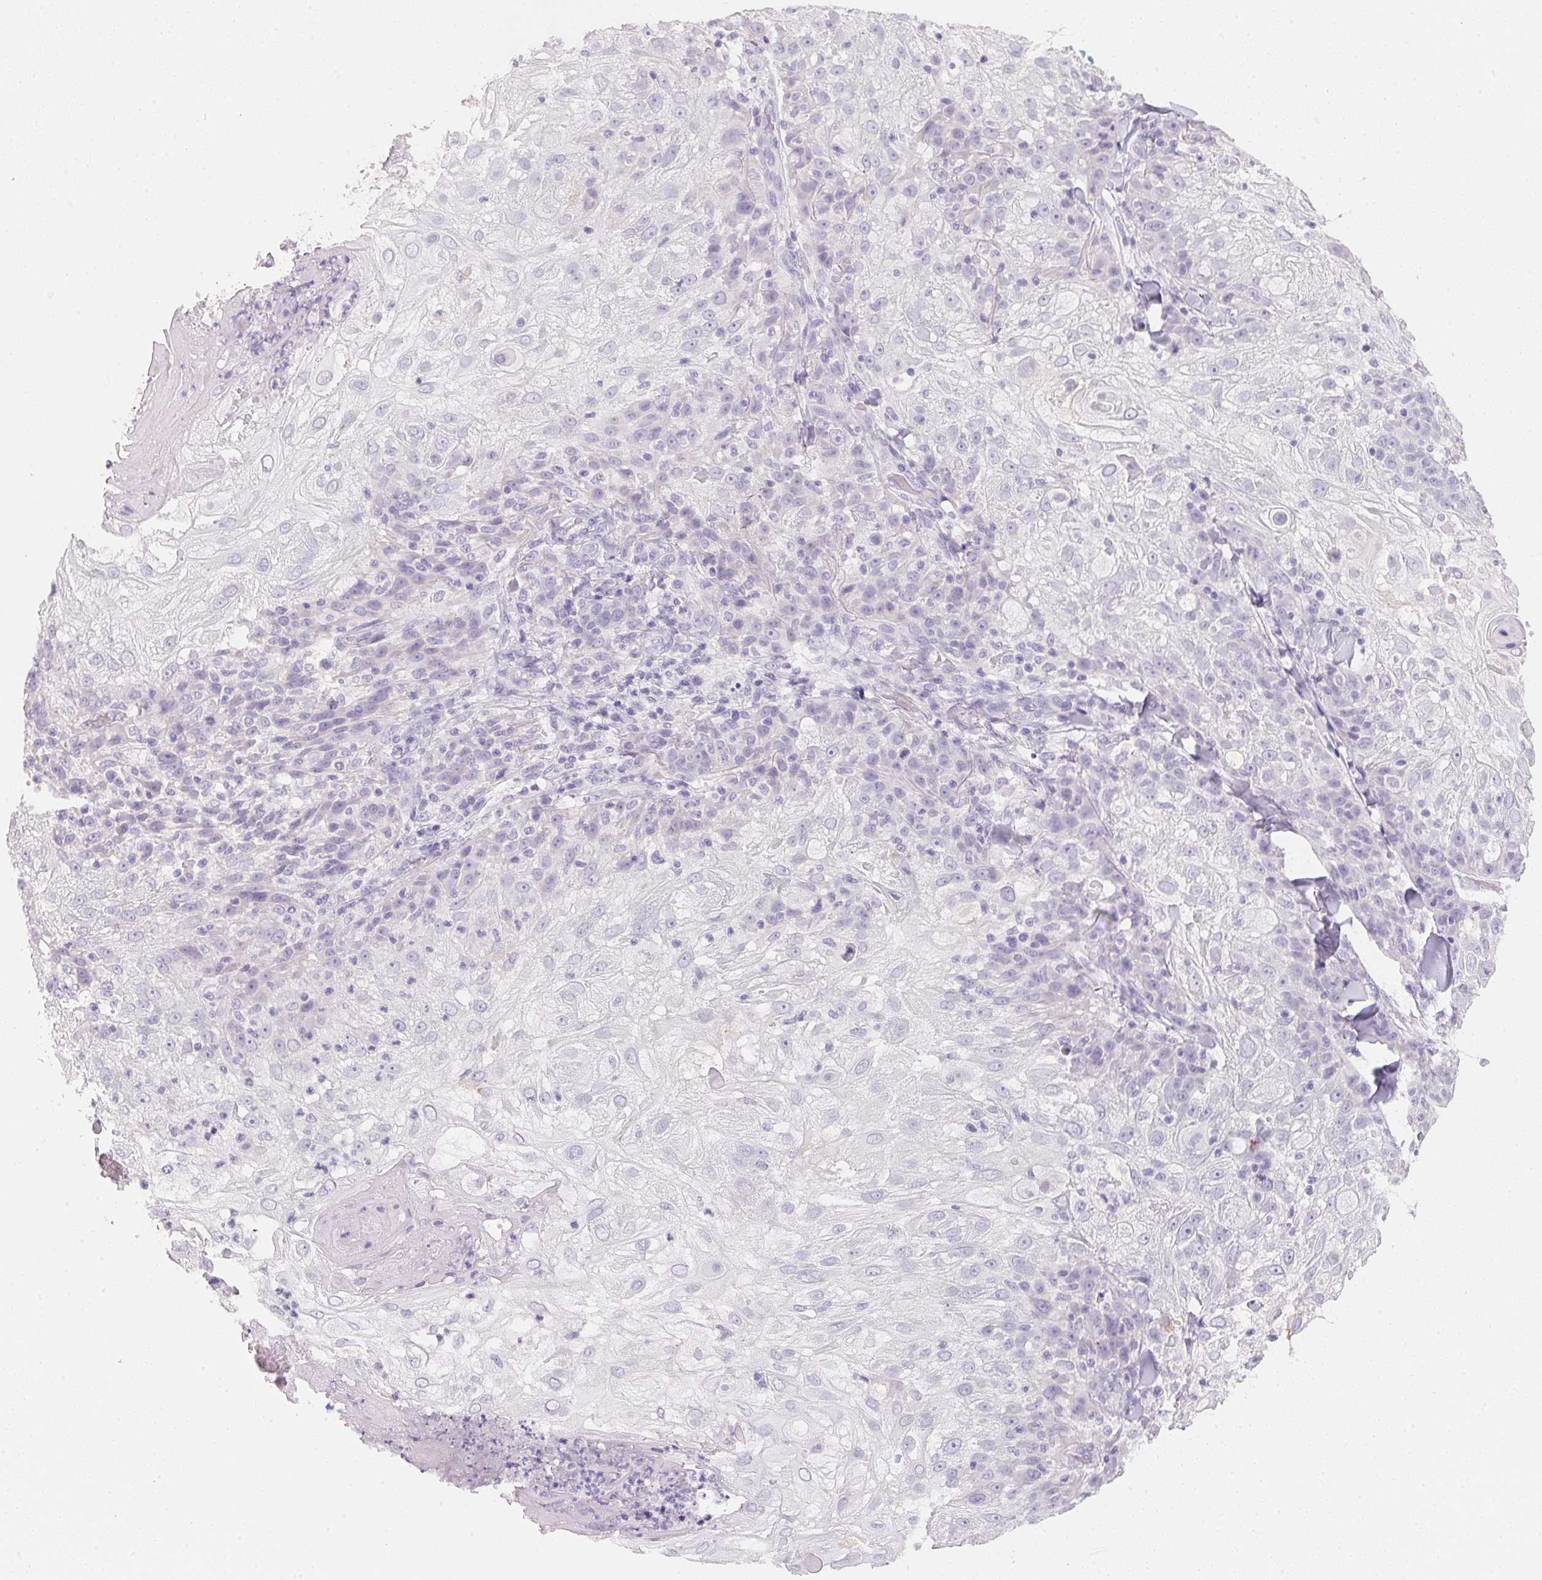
{"staining": {"intensity": "negative", "quantity": "none", "location": "none"}, "tissue": "skin cancer", "cell_type": "Tumor cells", "image_type": "cancer", "snomed": [{"axis": "morphology", "description": "Normal tissue, NOS"}, {"axis": "morphology", "description": "Squamous cell carcinoma, NOS"}, {"axis": "topography", "description": "Skin"}], "caption": "The micrograph exhibits no significant expression in tumor cells of skin cancer (squamous cell carcinoma).", "gene": "ACP3", "patient": {"sex": "female", "age": 83}}